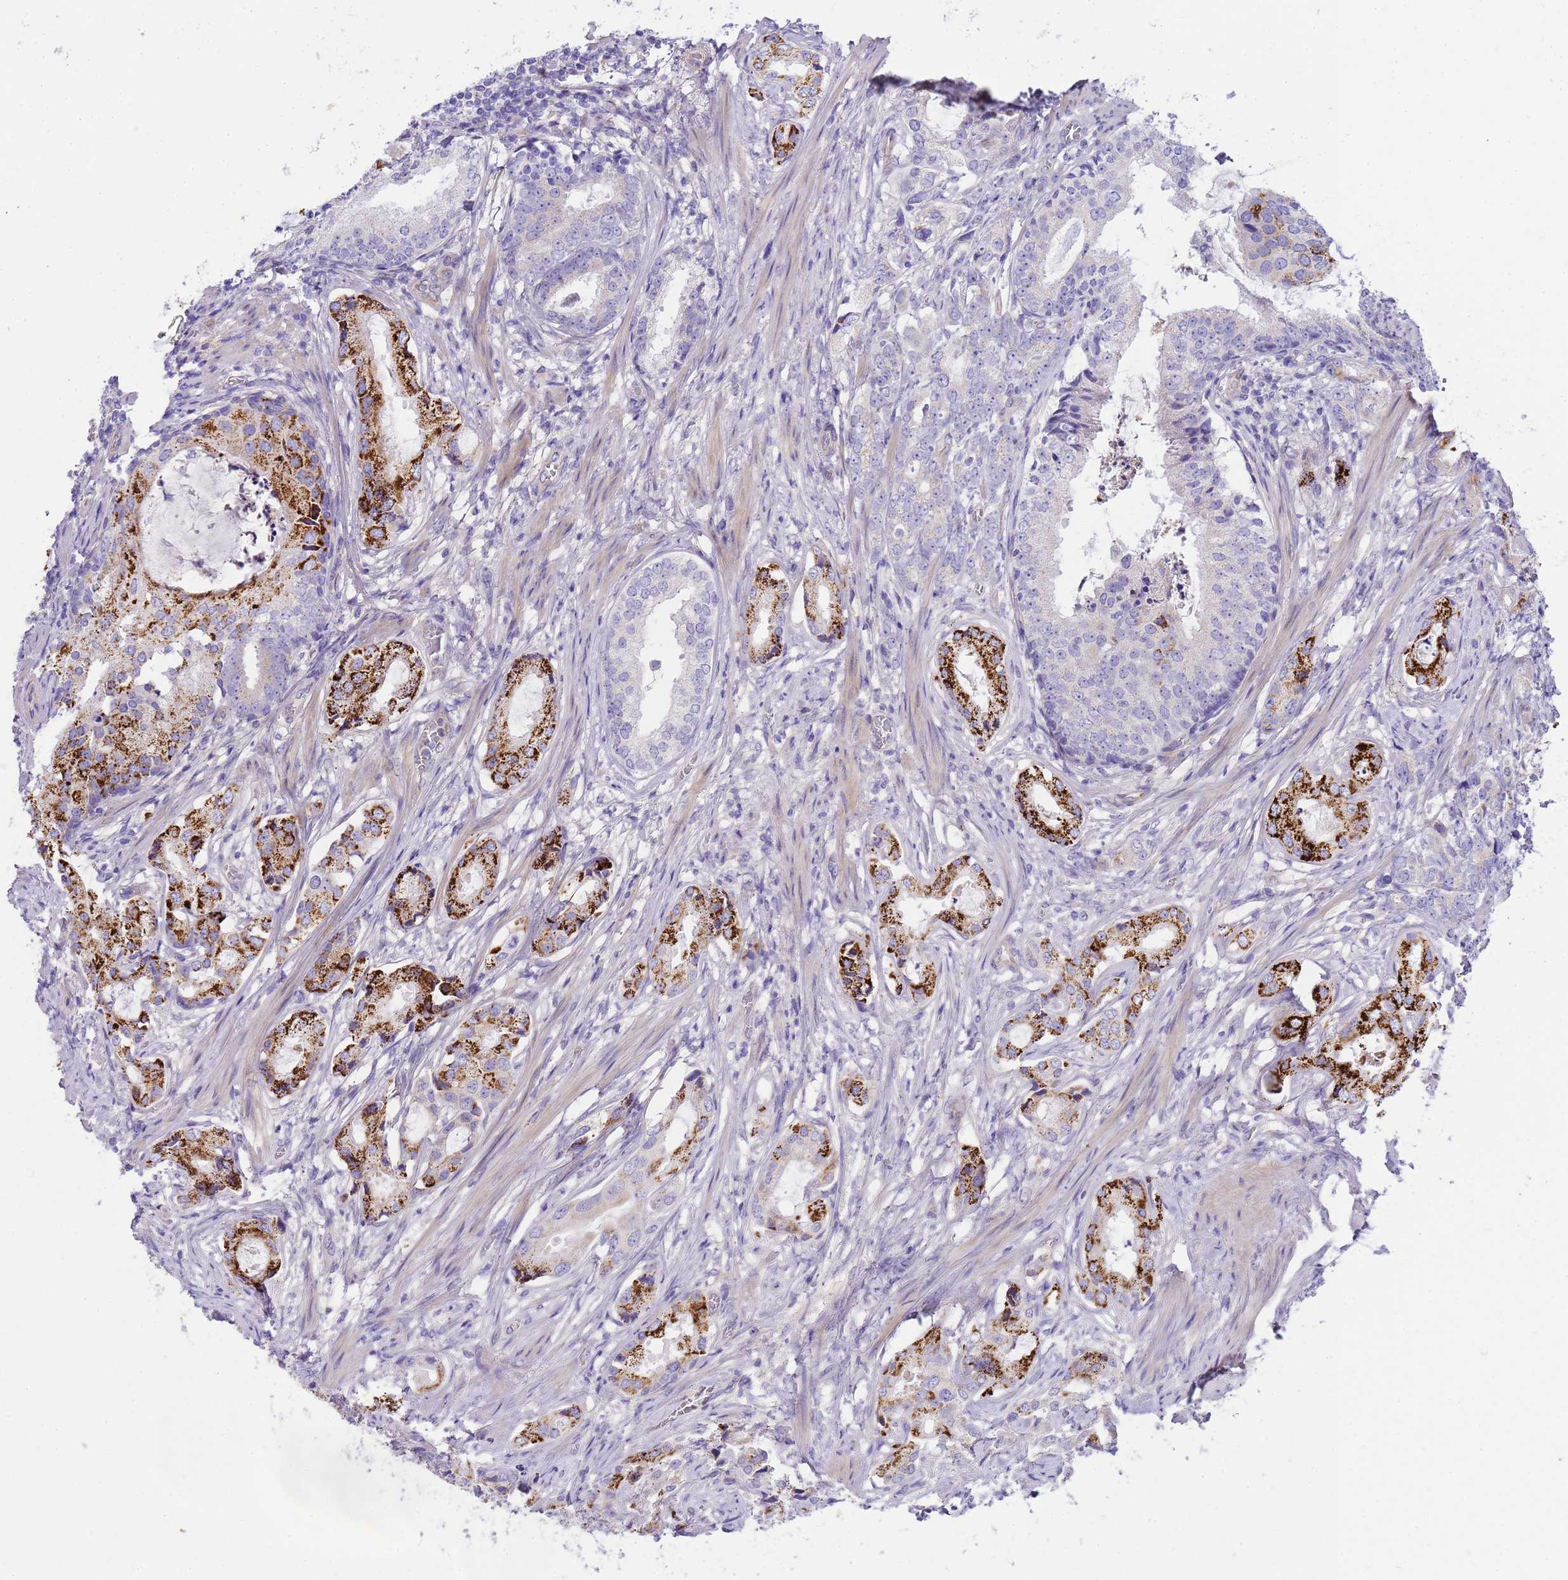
{"staining": {"intensity": "strong", "quantity": "25%-75%", "location": "cytoplasmic/membranous"}, "tissue": "prostate cancer", "cell_type": "Tumor cells", "image_type": "cancer", "snomed": [{"axis": "morphology", "description": "Adenocarcinoma, Low grade"}, {"axis": "topography", "description": "Prostate"}], "caption": "Prostate cancer (adenocarcinoma (low-grade)) was stained to show a protein in brown. There is high levels of strong cytoplasmic/membranous expression in about 25%-75% of tumor cells.", "gene": "RIPPLY2", "patient": {"sex": "male", "age": 71}}